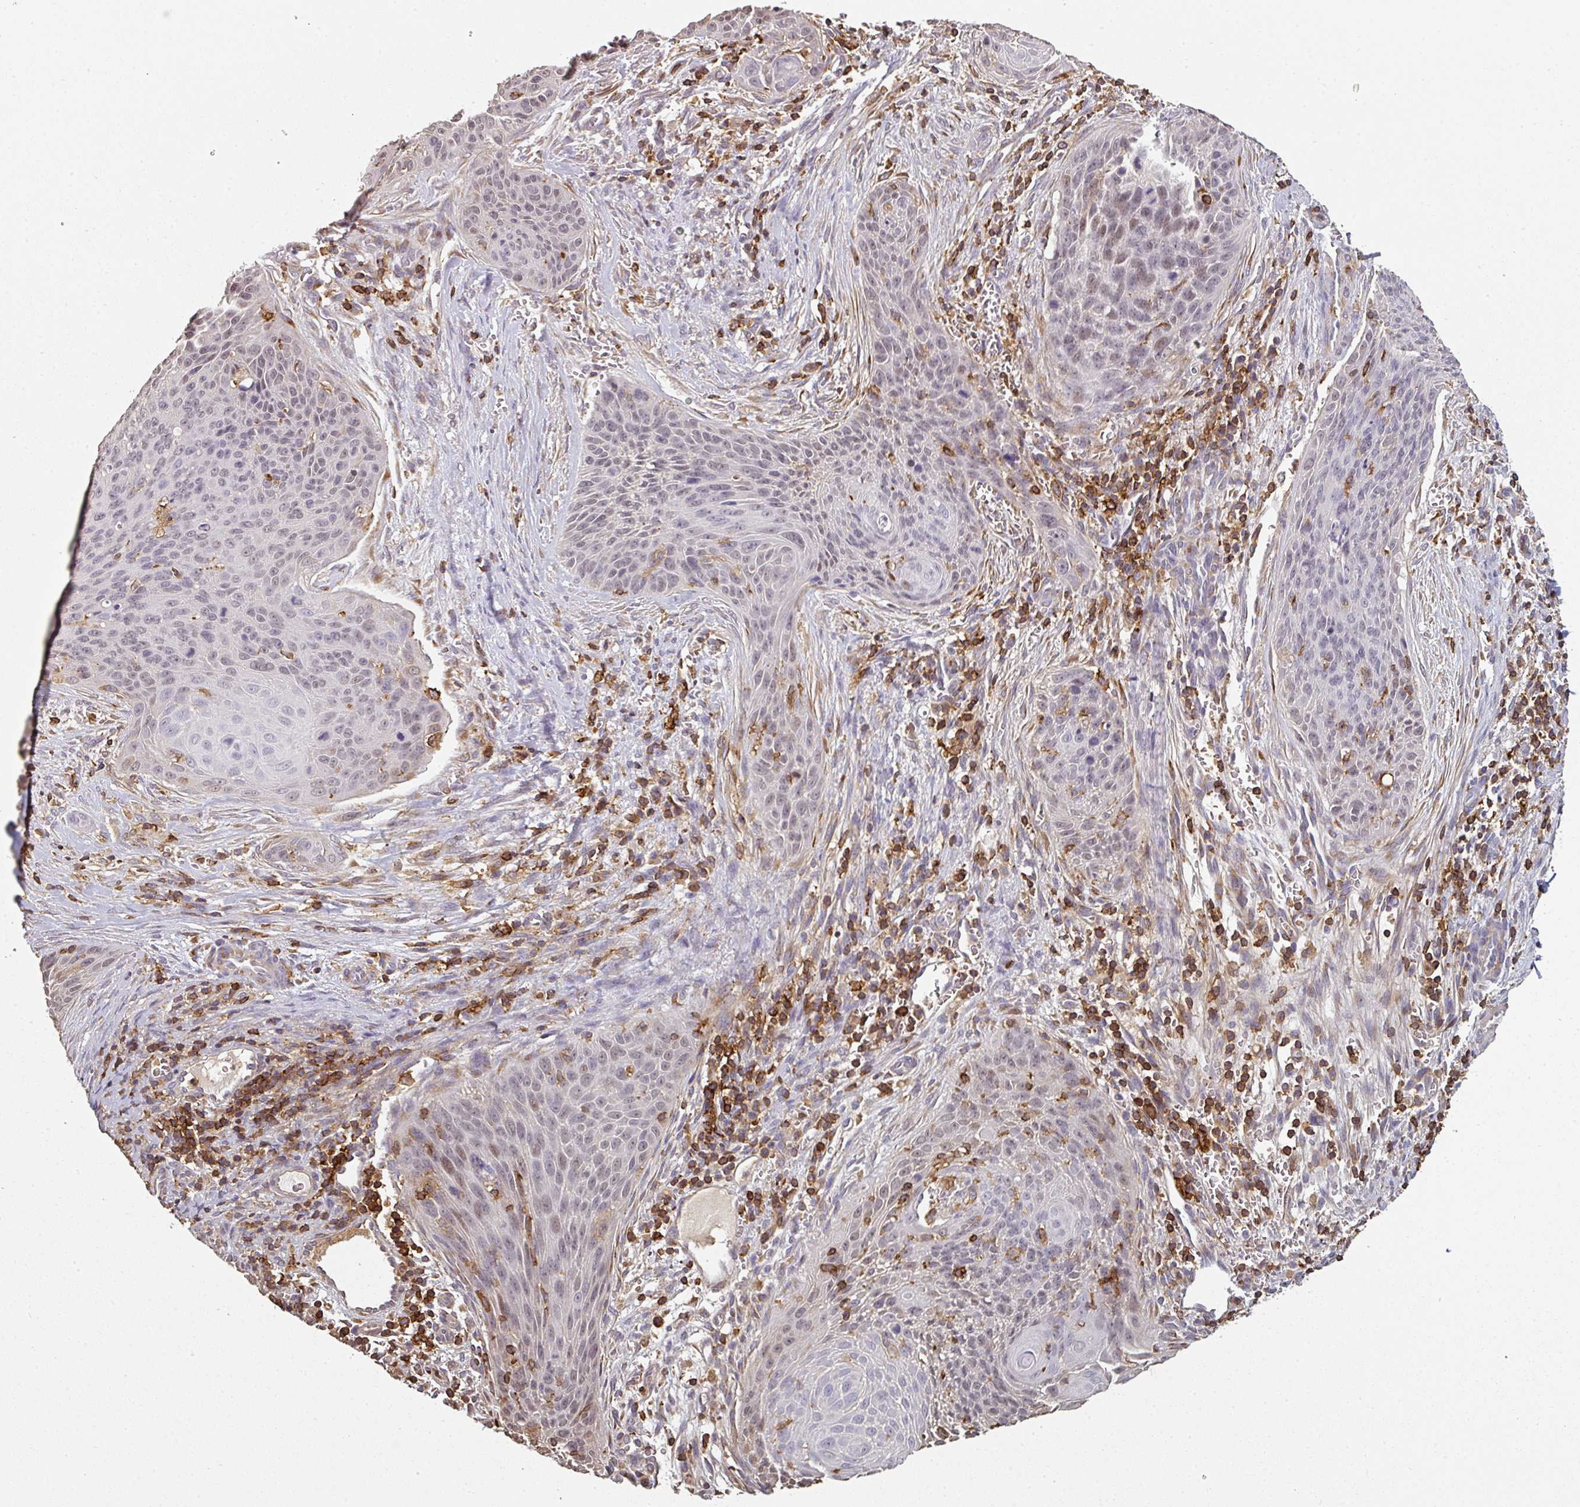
{"staining": {"intensity": "moderate", "quantity": "<25%", "location": "nuclear"}, "tissue": "cervical cancer", "cell_type": "Tumor cells", "image_type": "cancer", "snomed": [{"axis": "morphology", "description": "Squamous cell carcinoma, NOS"}, {"axis": "topography", "description": "Cervix"}], "caption": "Immunohistochemistry staining of cervical cancer, which reveals low levels of moderate nuclear expression in about <25% of tumor cells indicating moderate nuclear protein staining. The staining was performed using DAB (brown) for protein detection and nuclei were counterstained in hematoxylin (blue).", "gene": "OLFML2B", "patient": {"sex": "female", "age": 55}}